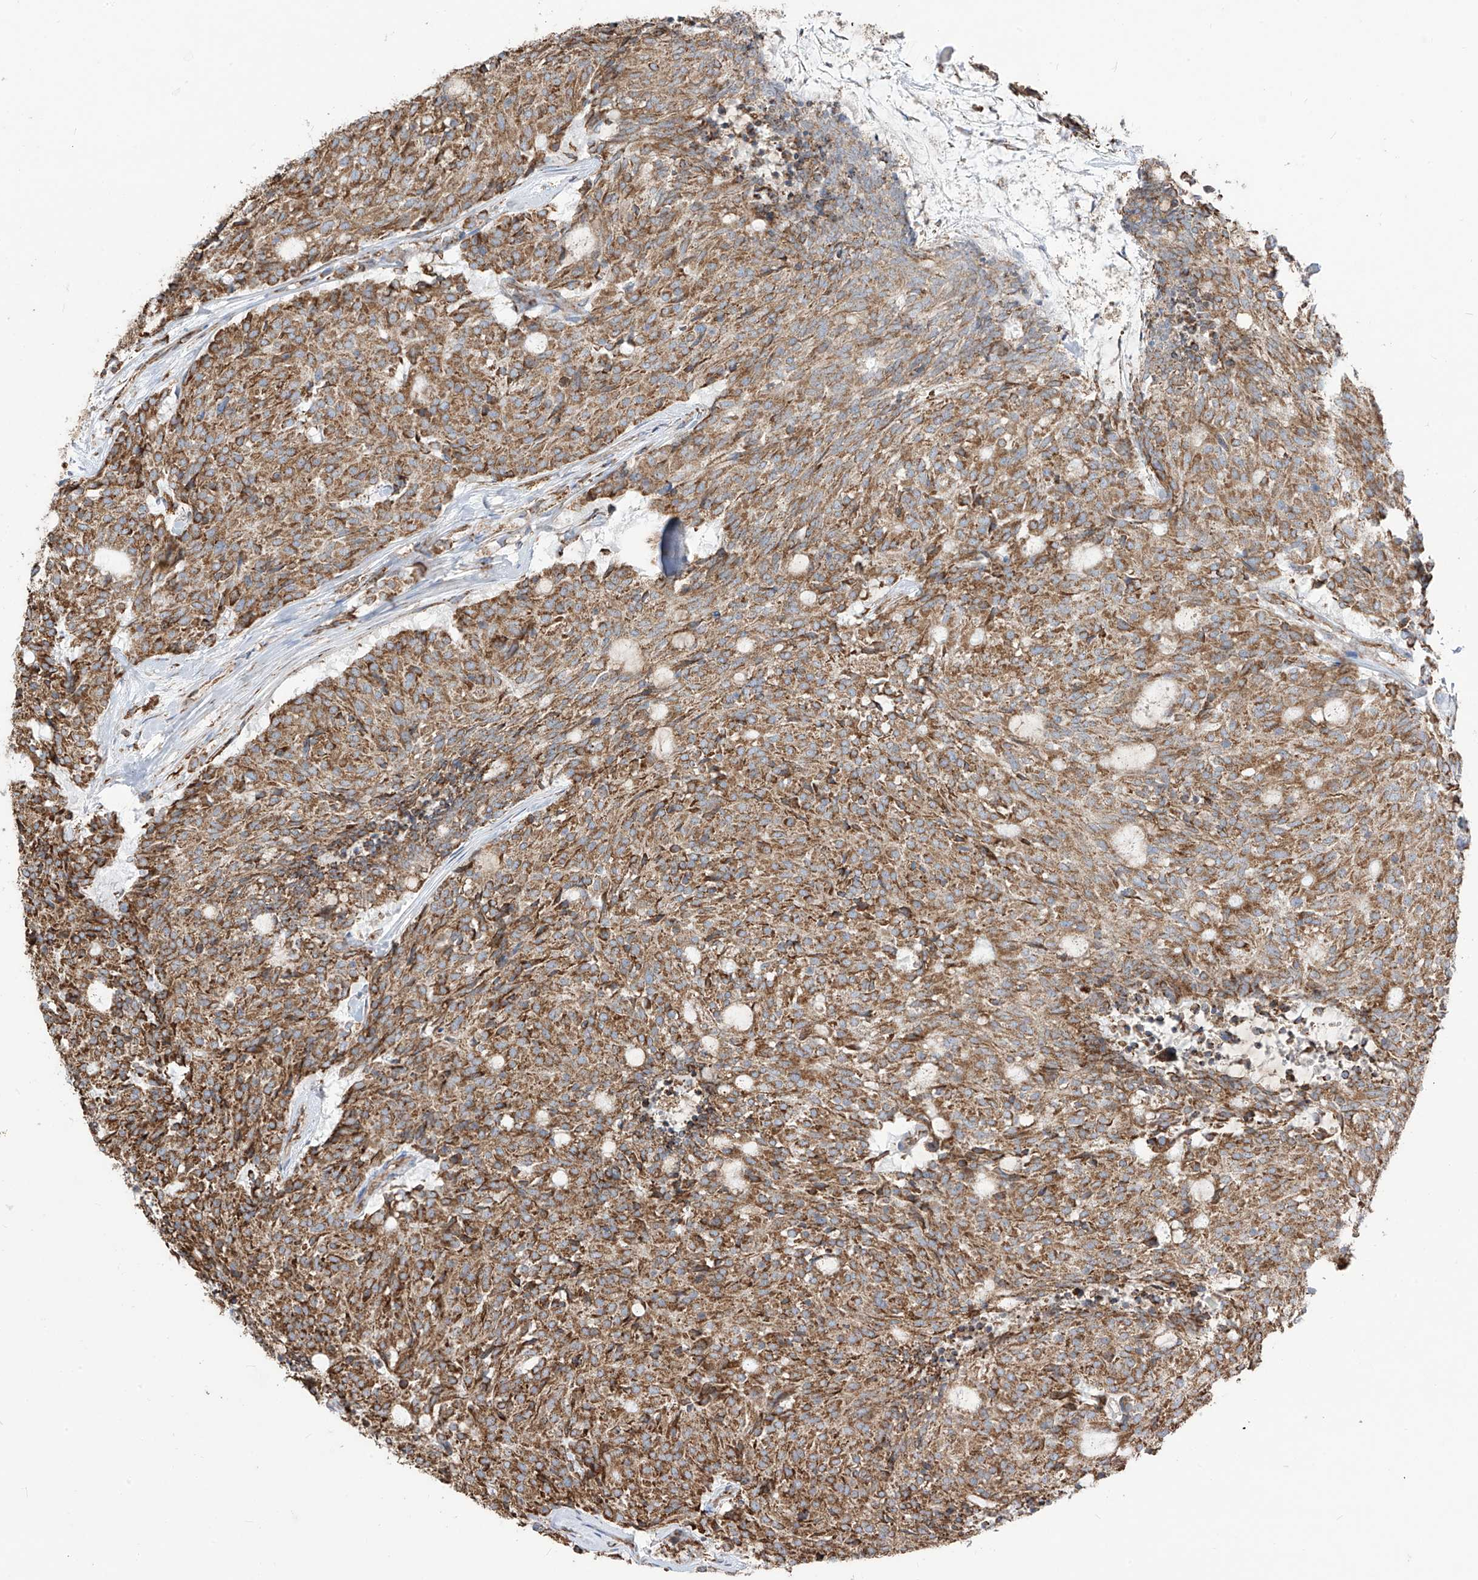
{"staining": {"intensity": "moderate", "quantity": ">75%", "location": "cytoplasmic/membranous"}, "tissue": "carcinoid", "cell_type": "Tumor cells", "image_type": "cancer", "snomed": [{"axis": "morphology", "description": "Carcinoid, malignant, NOS"}, {"axis": "topography", "description": "Pancreas"}], "caption": "IHC (DAB (3,3'-diaminobenzidine)) staining of carcinoid exhibits moderate cytoplasmic/membranous protein positivity in about >75% of tumor cells. The protein of interest is stained brown, and the nuclei are stained in blue (DAB (3,3'-diaminobenzidine) IHC with brightfield microscopy, high magnification).", "gene": "PDIA6", "patient": {"sex": "female", "age": 54}}